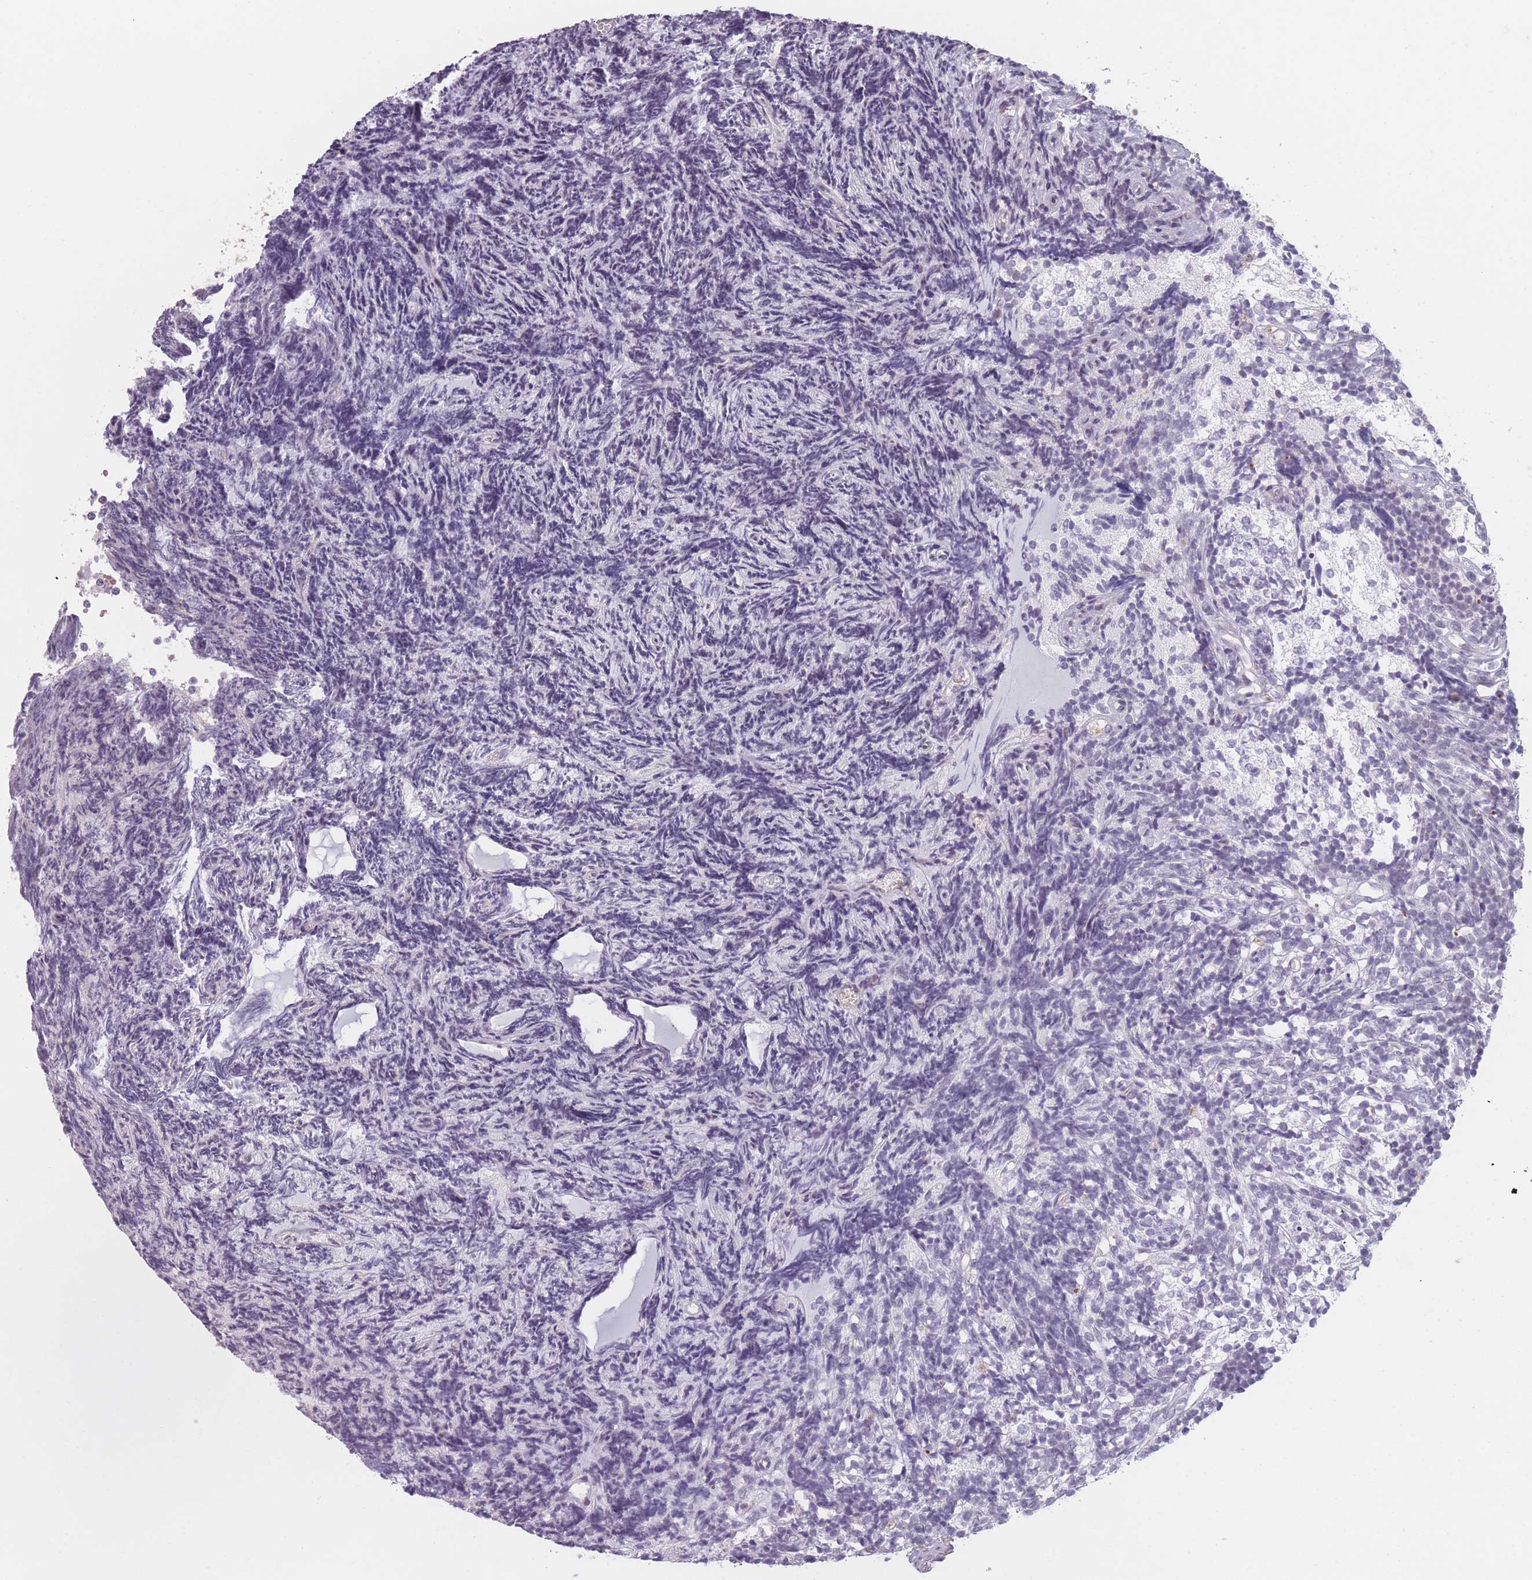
{"staining": {"intensity": "negative", "quantity": "none", "location": "none"}, "tissue": "glioma", "cell_type": "Tumor cells", "image_type": "cancer", "snomed": [{"axis": "morphology", "description": "Glioma, malignant, Low grade"}, {"axis": "topography", "description": "Brain"}], "caption": "This is an immunohistochemistry (IHC) micrograph of malignant glioma (low-grade). There is no expression in tumor cells.", "gene": "SUPT6H", "patient": {"sex": "female", "age": 1}}